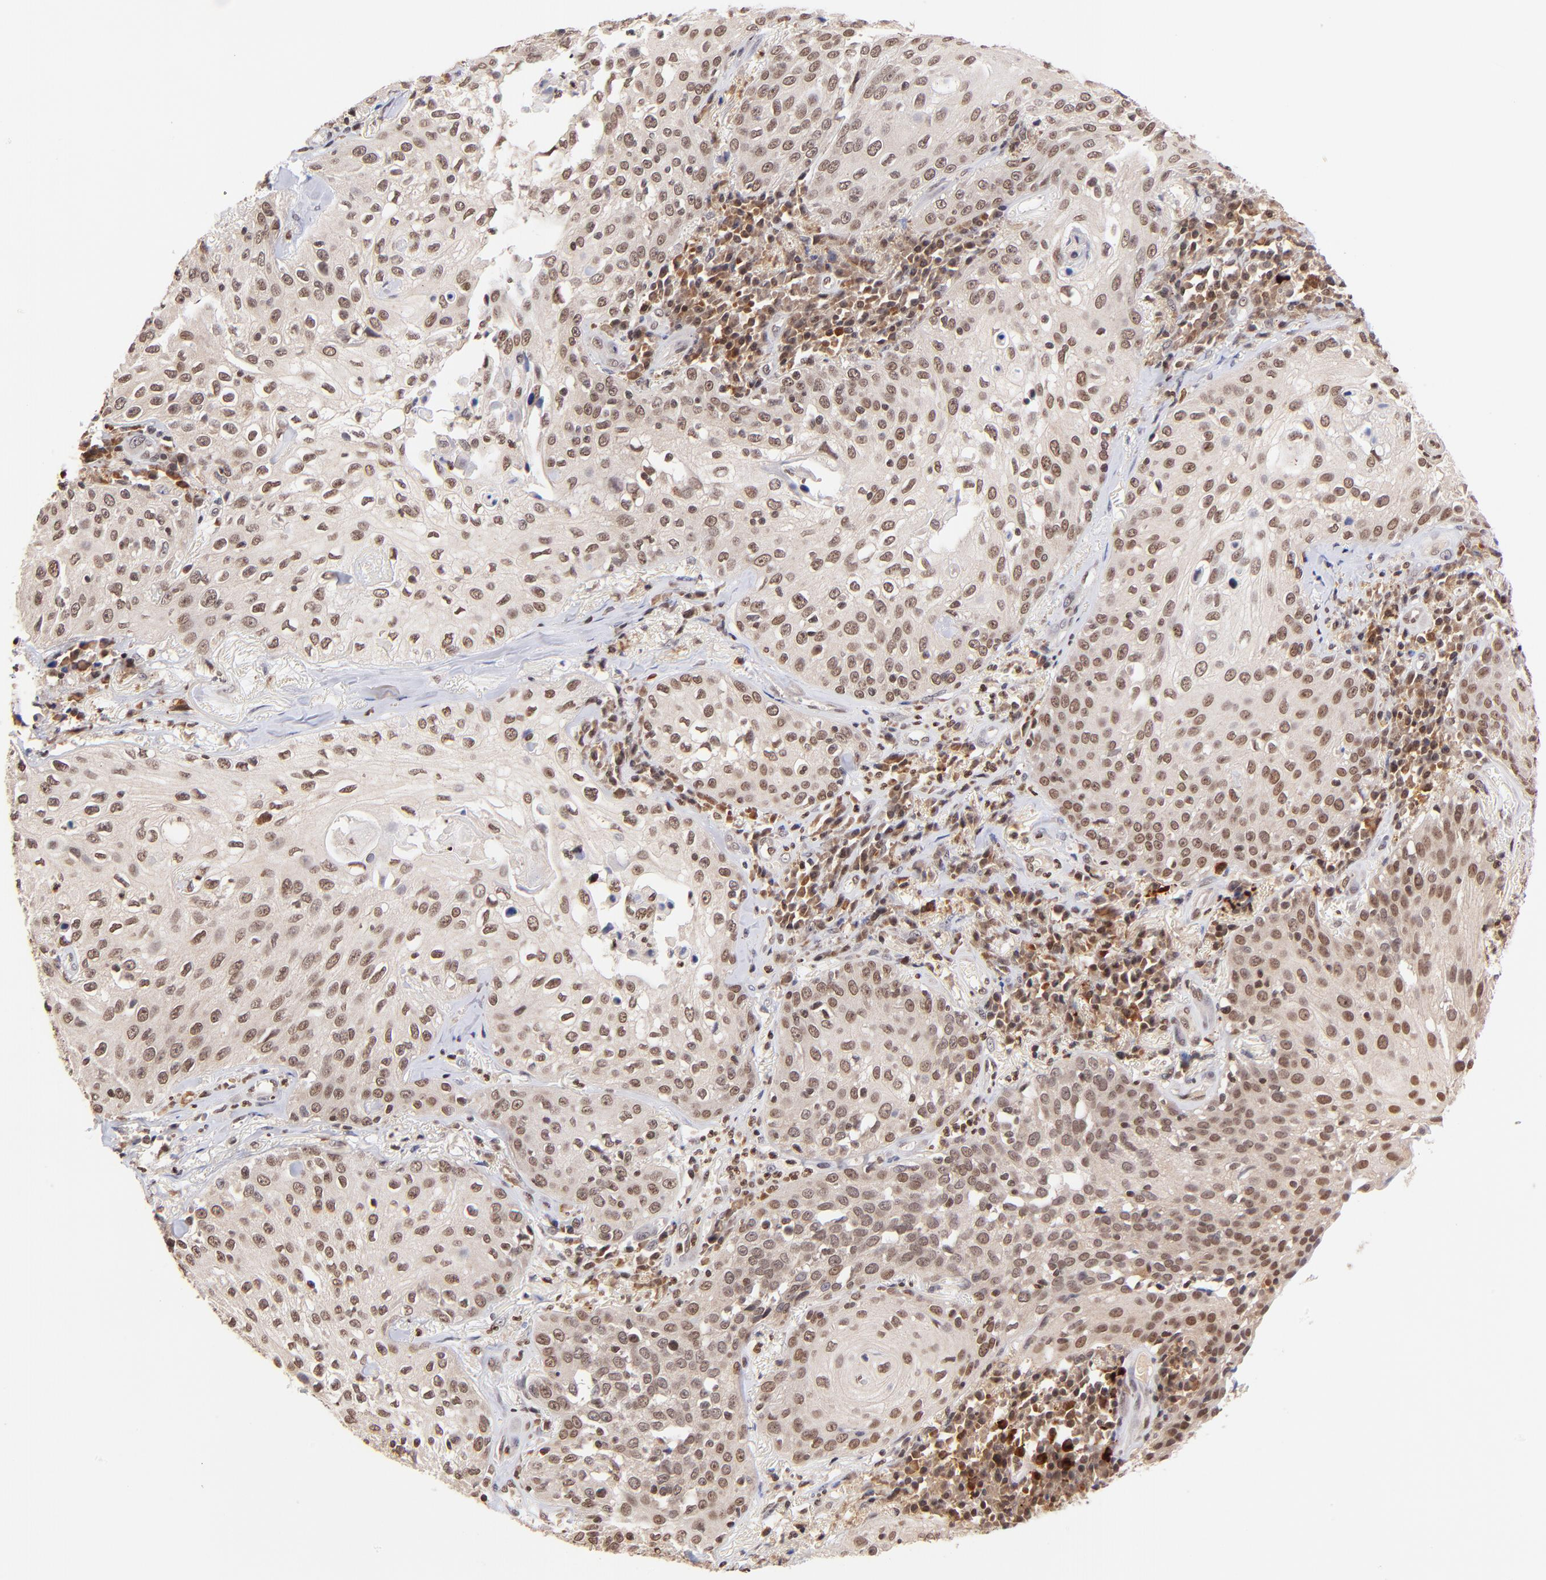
{"staining": {"intensity": "moderate", "quantity": ">75%", "location": "nuclear"}, "tissue": "skin cancer", "cell_type": "Tumor cells", "image_type": "cancer", "snomed": [{"axis": "morphology", "description": "Squamous cell carcinoma, NOS"}, {"axis": "topography", "description": "Skin"}], "caption": "Human skin squamous cell carcinoma stained with a brown dye shows moderate nuclear positive staining in approximately >75% of tumor cells.", "gene": "WDR25", "patient": {"sex": "male", "age": 65}}